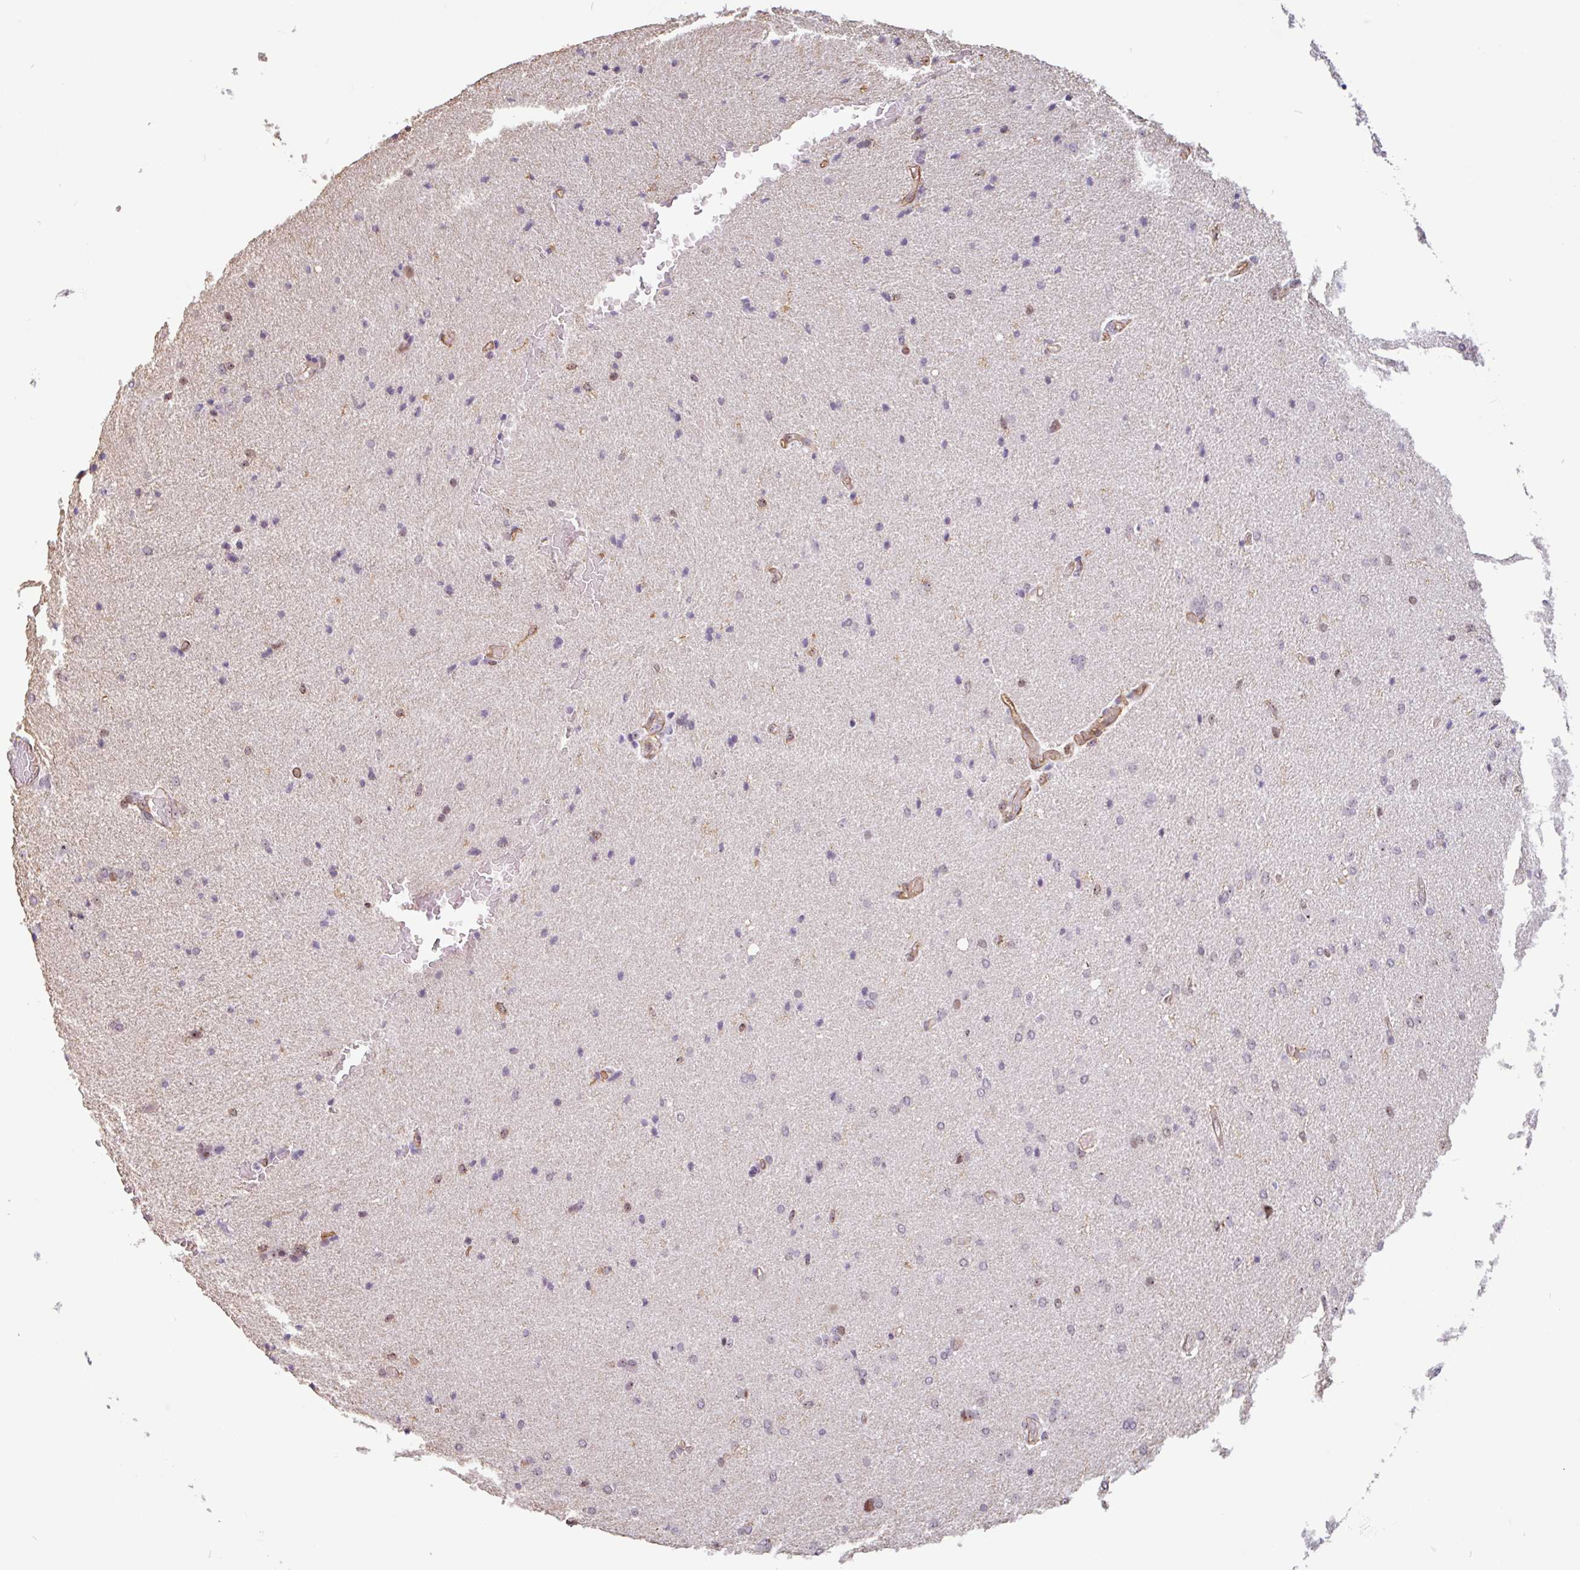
{"staining": {"intensity": "weak", "quantity": "<25%", "location": "nuclear"}, "tissue": "glioma", "cell_type": "Tumor cells", "image_type": "cancer", "snomed": [{"axis": "morphology", "description": "Glioma, malignant, High grade"}, {"axis": "topography", "description": "Brain"}], "caption": "The image demonstrates no staining of tumor cells in malignant high-grade glioma. Brightfield microscopy of immunohistochemistry (IHC) stained with DAB (brown) and hematoxylin (blue), captured at high magnification.", "gene": "ZNF689", "patient": {"sex": "male", "age": 56}}